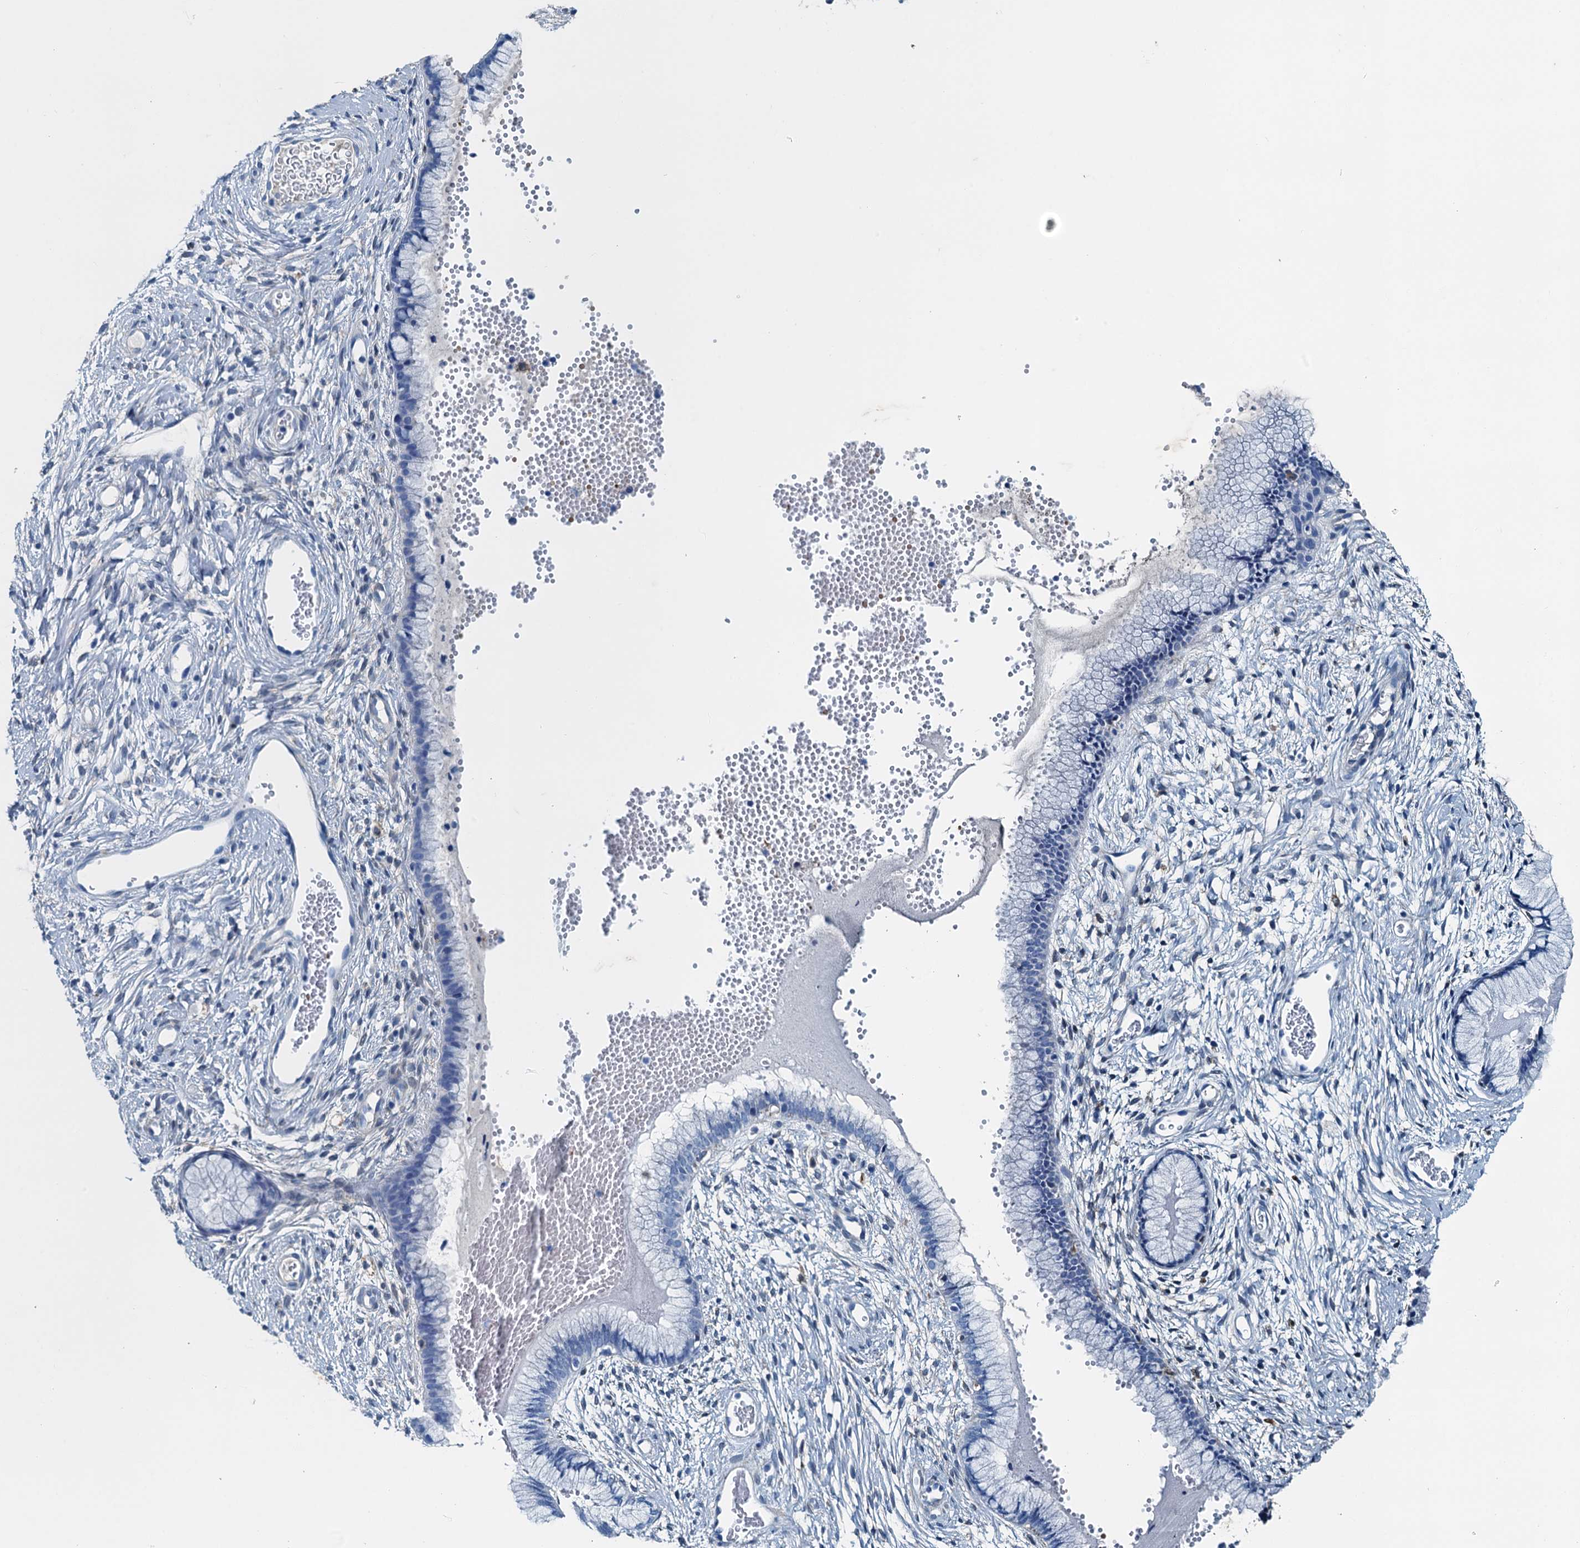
{"staining": {"intensity": "negative", "quantity": "none", "location": "none"}, "tissue": "cervix", "cell_type": "Glandular cells", "image_type": "normal", "snomed": [{"axis": "morphology", "description": "Normal tissue, NOS"}, {"axis": "topography", "description": "Cervix"}], "caption": "Glandular cells show no significant protein staining in normal cervix. (DAB (3,3'-diaminobenzidine) IHC, high magnification).", "gene": "RAB3IL1", "patient": {"sex": "female", "age": 42}}